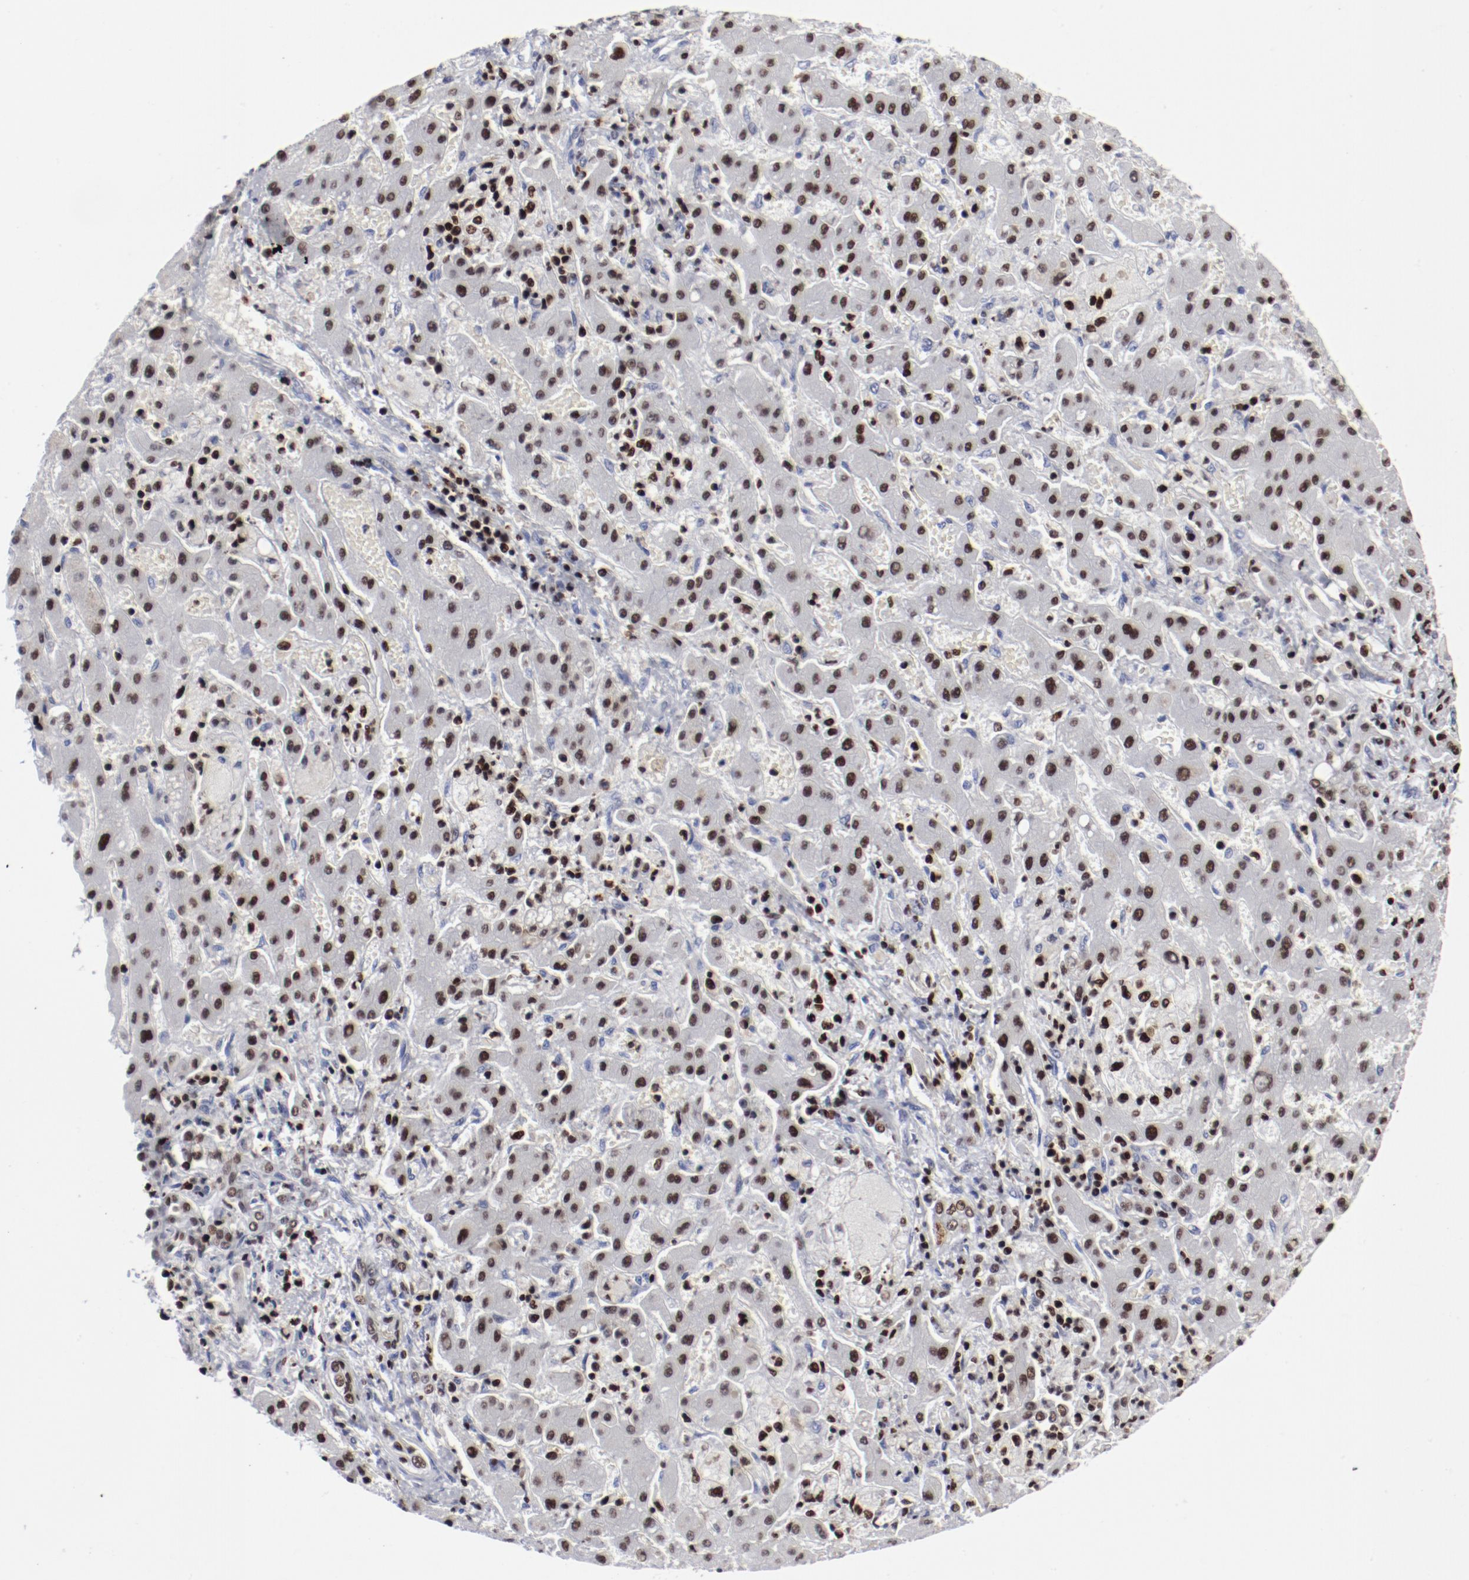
{"staining": {"intensity": "strong", "quantity": ">75%", "location": "nuclear"}, "tissue": "liver cancer", "cell_type": "Tumor cells", "image_type": "cancer", "snomed": [{"axis": "morphology", "description": "Cholangiocarcinoma"}, {"axis": "topography", "description": "Liver"}], "caption": "Protein expression by immunohistochemistry (IHC) demonstrates strong nuclear positivity in approximately >75% of tumor cells in liver cancer (cholangiocarcinoma). The protein is shown in brown color, while the nuclei are stained blue.", "gene": "SMARCC2", "patient": {"sex": "male", "age": 50}}